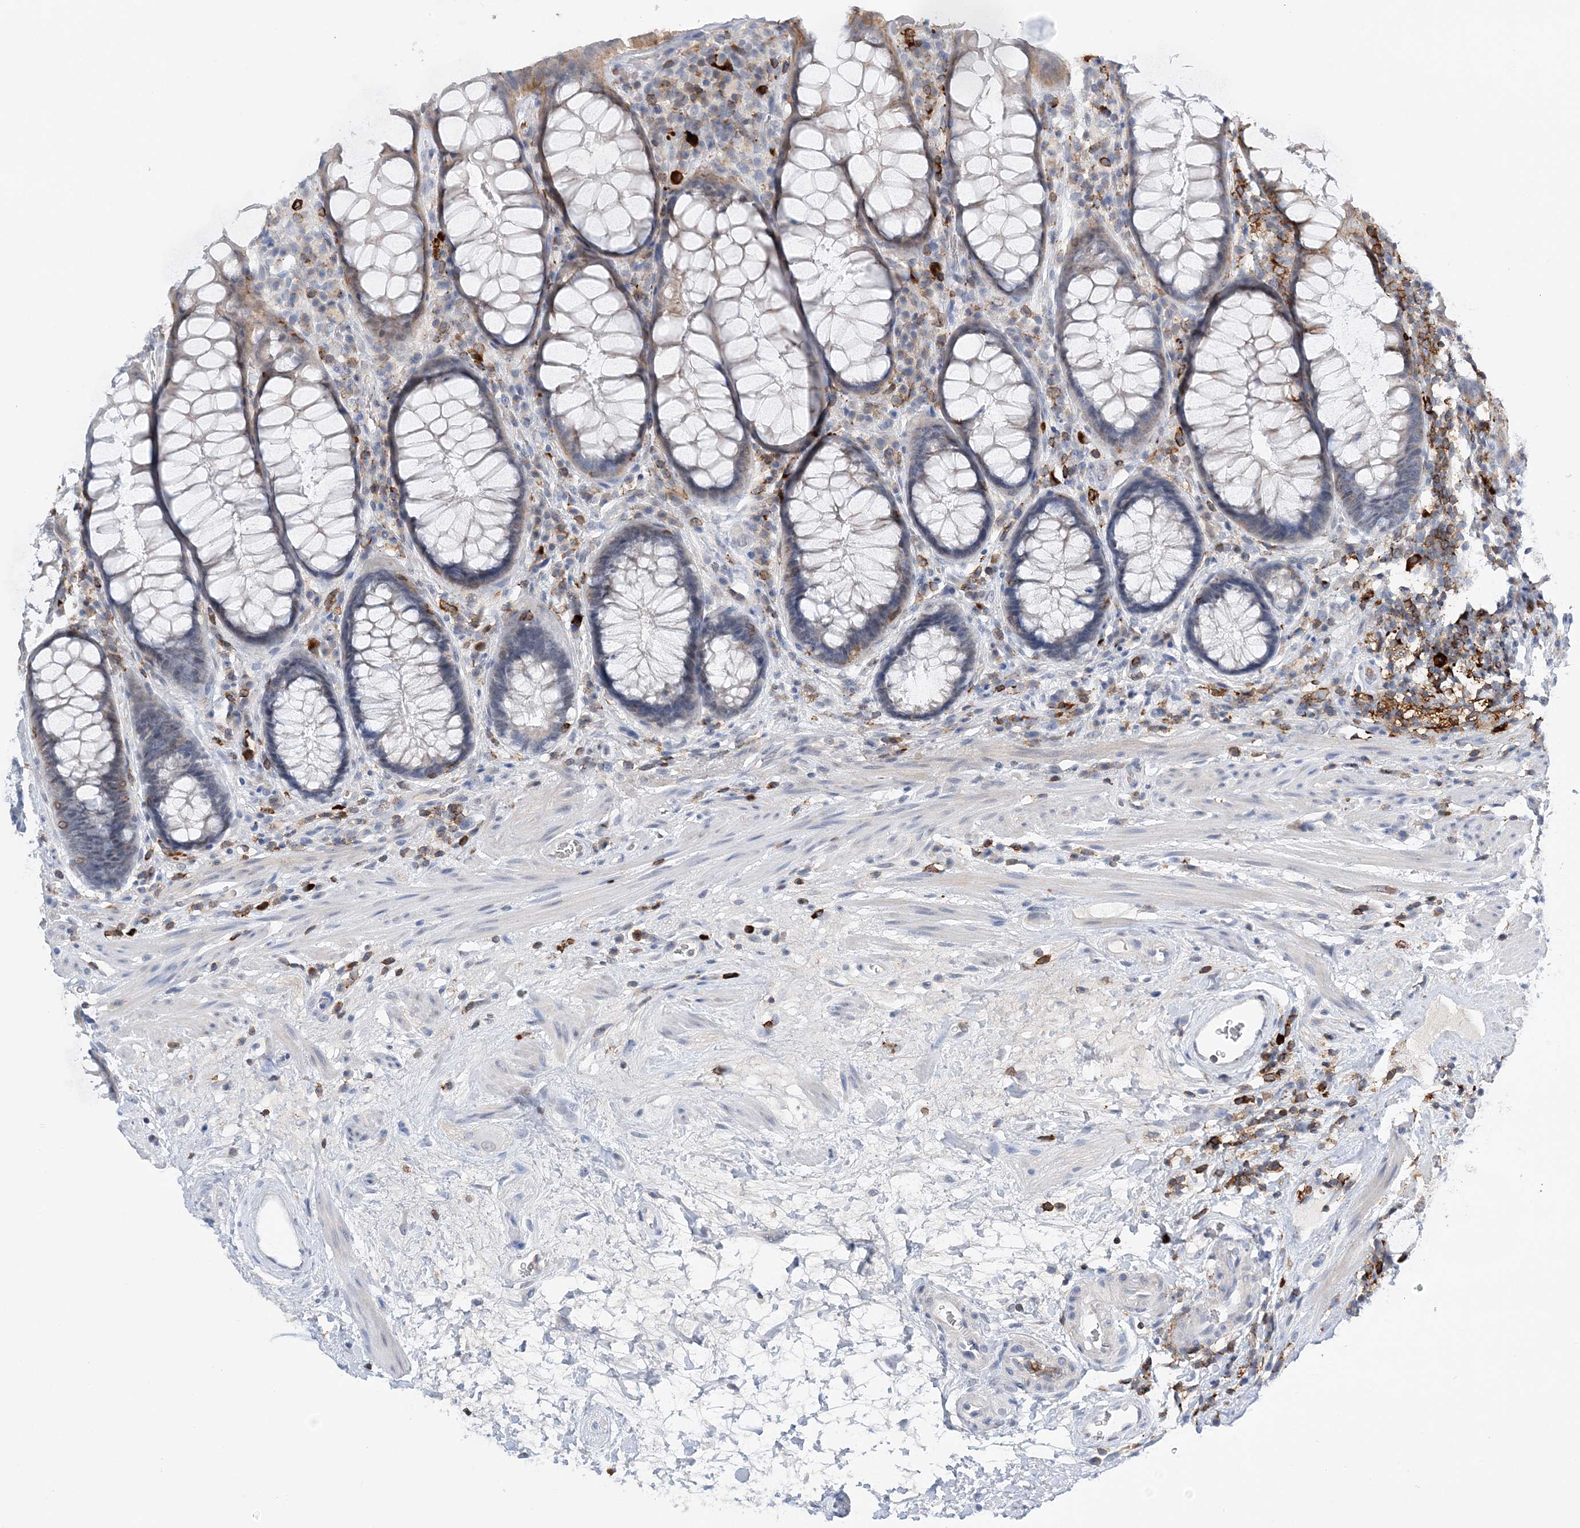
{"staining": {"intensity": "moderate", "quantity": "<25%", "location": "cytoplasmic/membranous,nuclear"}, "tissue": "rectum", "cell_type": "Glandular cells", "image_type": "normal", "snomed": [{"axis": "morphology", "description": "Normal tissue, NOS"}, {"axis": "topography", "description": "Rectum"}], "caption": "Immunohistochemistry (IHC) histopathology image of unremarkable human rectum stained for a protein (brown), which exhibits low levels of moderate cytoplasmic/membranous,nuclear positivity in approximately <25% of glandular cells.", "gene": "PRMT9", "patient": {"sex": "male", "age": 64}}